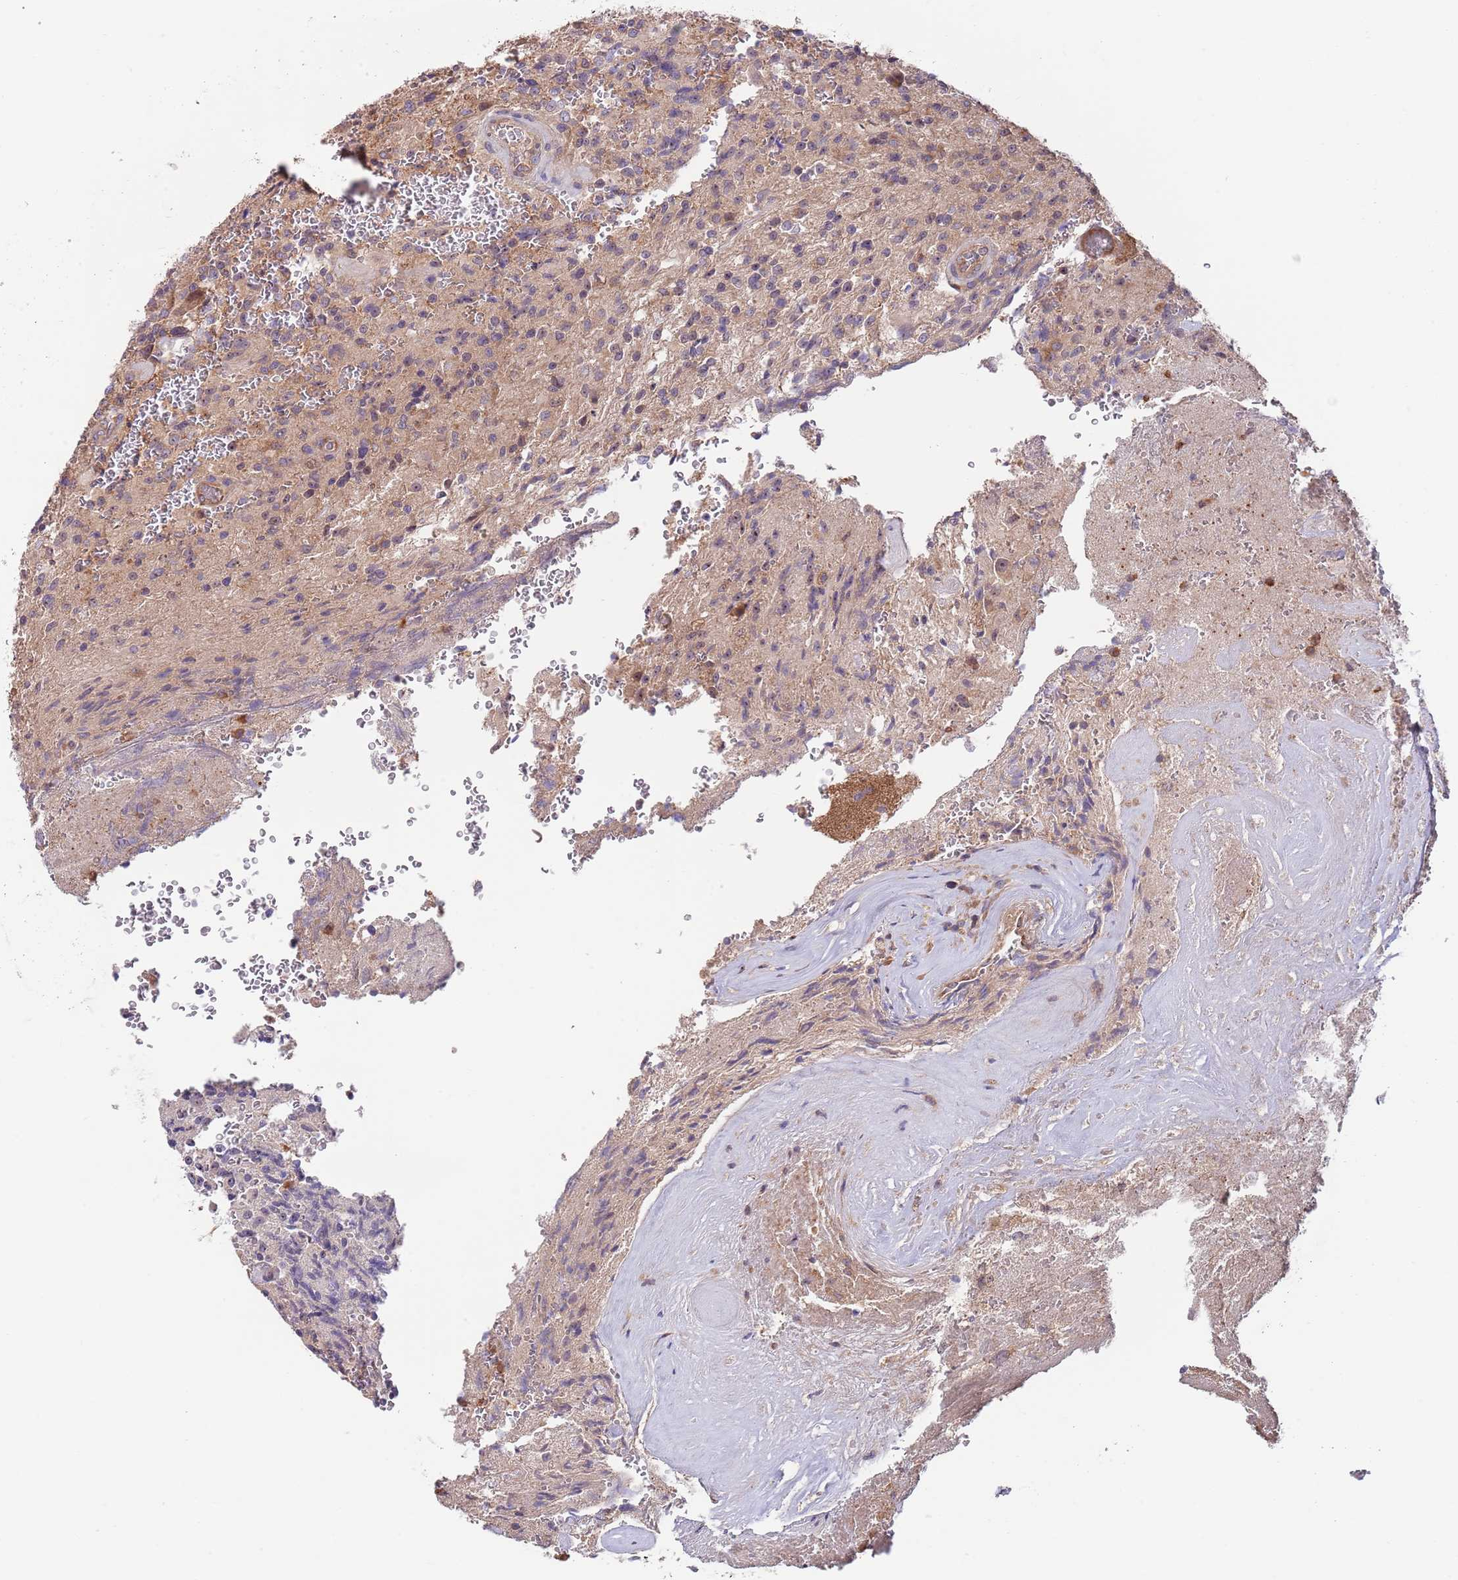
{"staining": {"intensity": "negative", "quantity": "none", "location": "none"}, "tissue": "glioma", "cell_type": "Tumor cells", "image_type": "cancer", "snomed": [{"axis": "morphology", "description": "Normal tissue, NOS"}, {"axis": "morphology", "description": "Glioma, malignant, High grade"}, {"axis": "topography", "description": "Cerebral cortex"}], "caption": "IHC of glioma shows no positivity in tumor cells.", "gene": "EIF3F", "patient": {"sex": "male", "age": 56}}